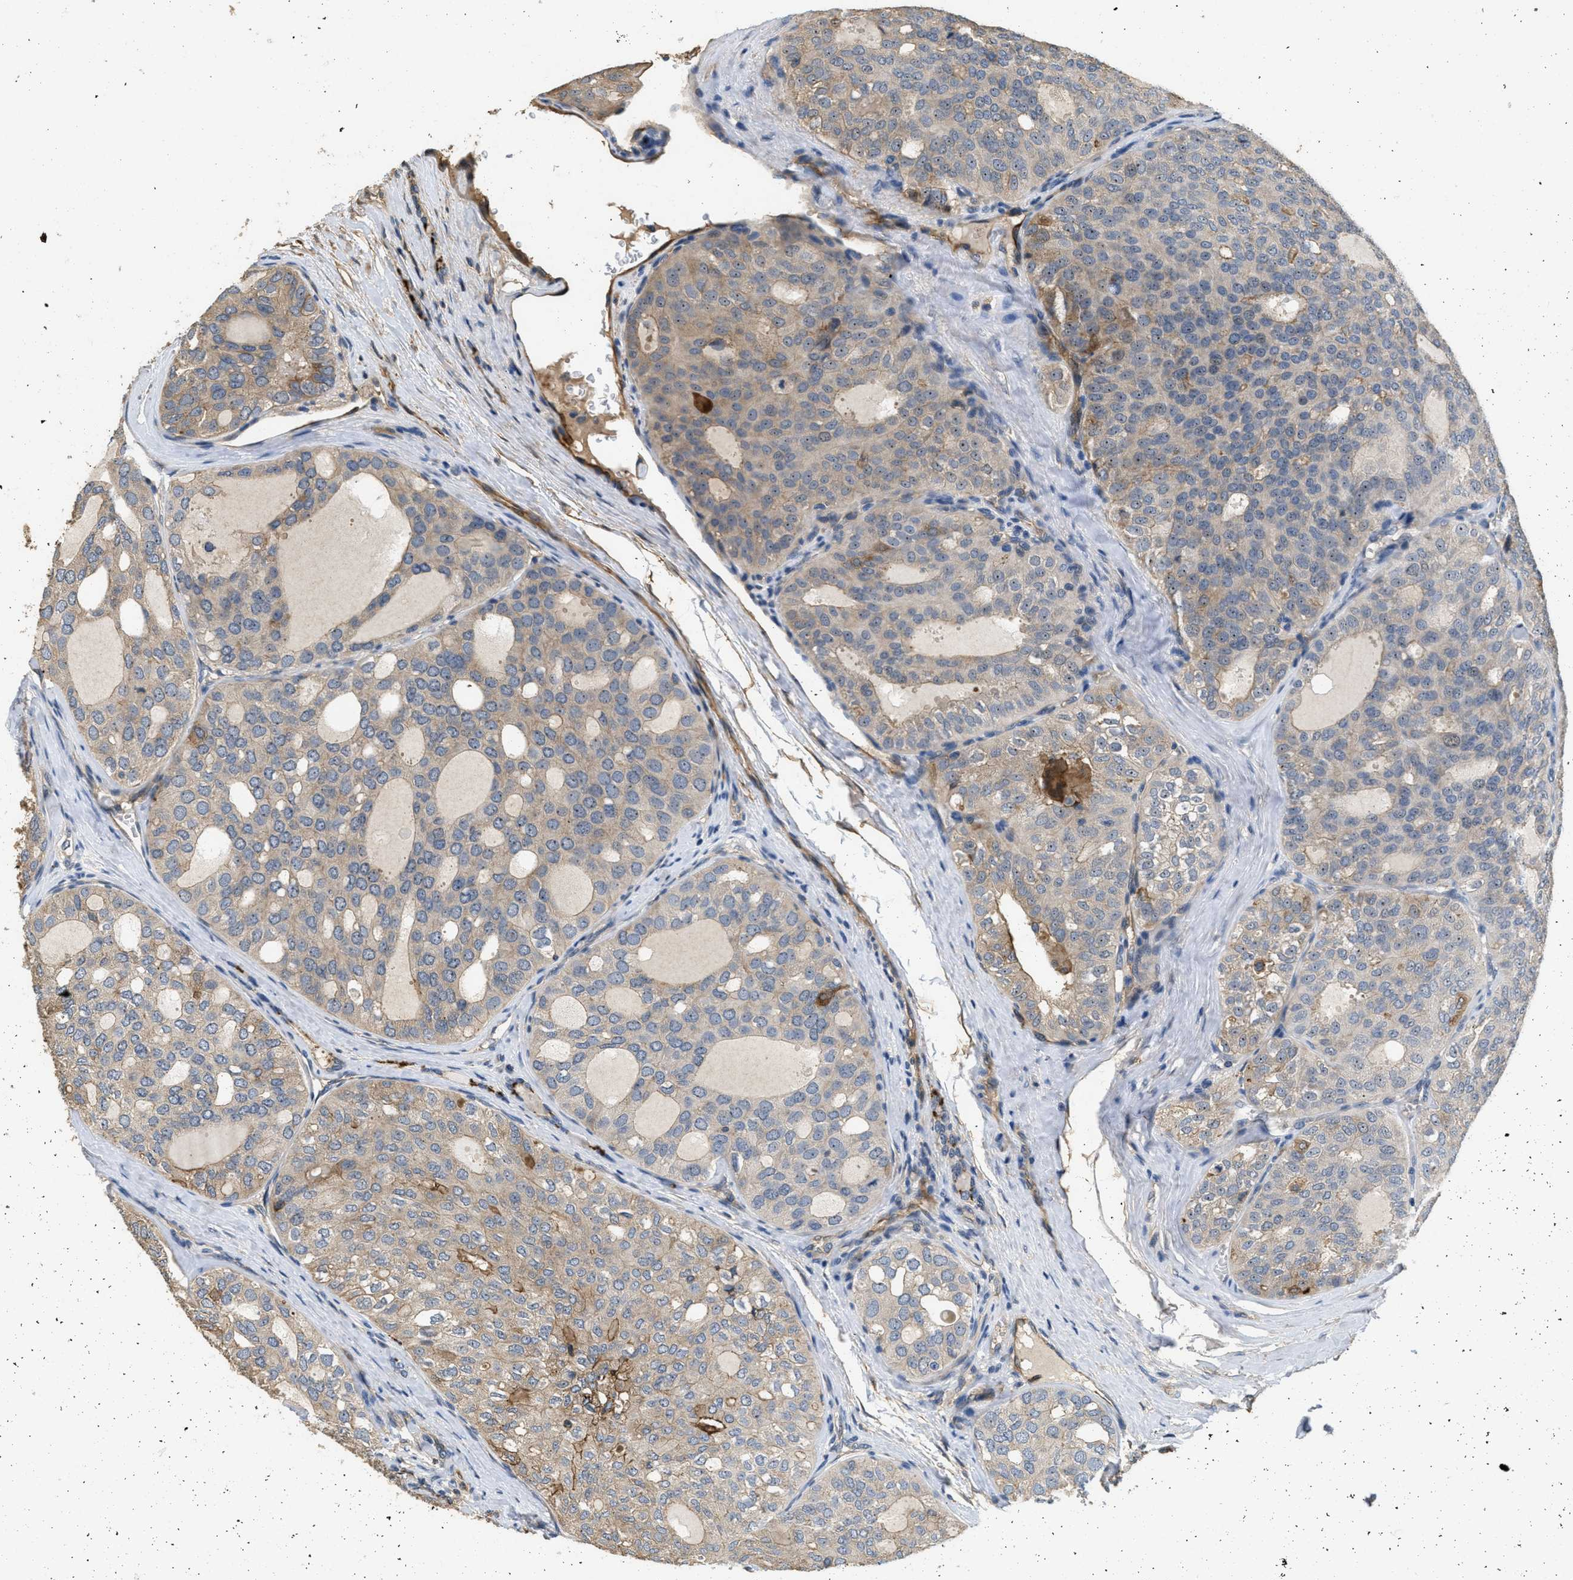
{"staining": {"intensity": "weak", "quantity": "<25%", "location": "cytoplasmic/membranous"}, "tissue": "thyroid cancer", "cell_type": "Tumor cells", "image_type": "cancer", "snomed": [{"axis": "morphology", "description": "Follicular adenoma carcinoma, NOS"}, {"axis": "topography", "description": "Thyroid gland"}], "caption": "High magnification brightfield microscopy of thyroid cancer stained with DAB (3,3'-diaminobenzidine) (brown) and counterstained with hematoxylin (blue): tumor cells show no significant positivity.", "gene": "OSMR", "patient": {"sex": "male", "age": 75}}